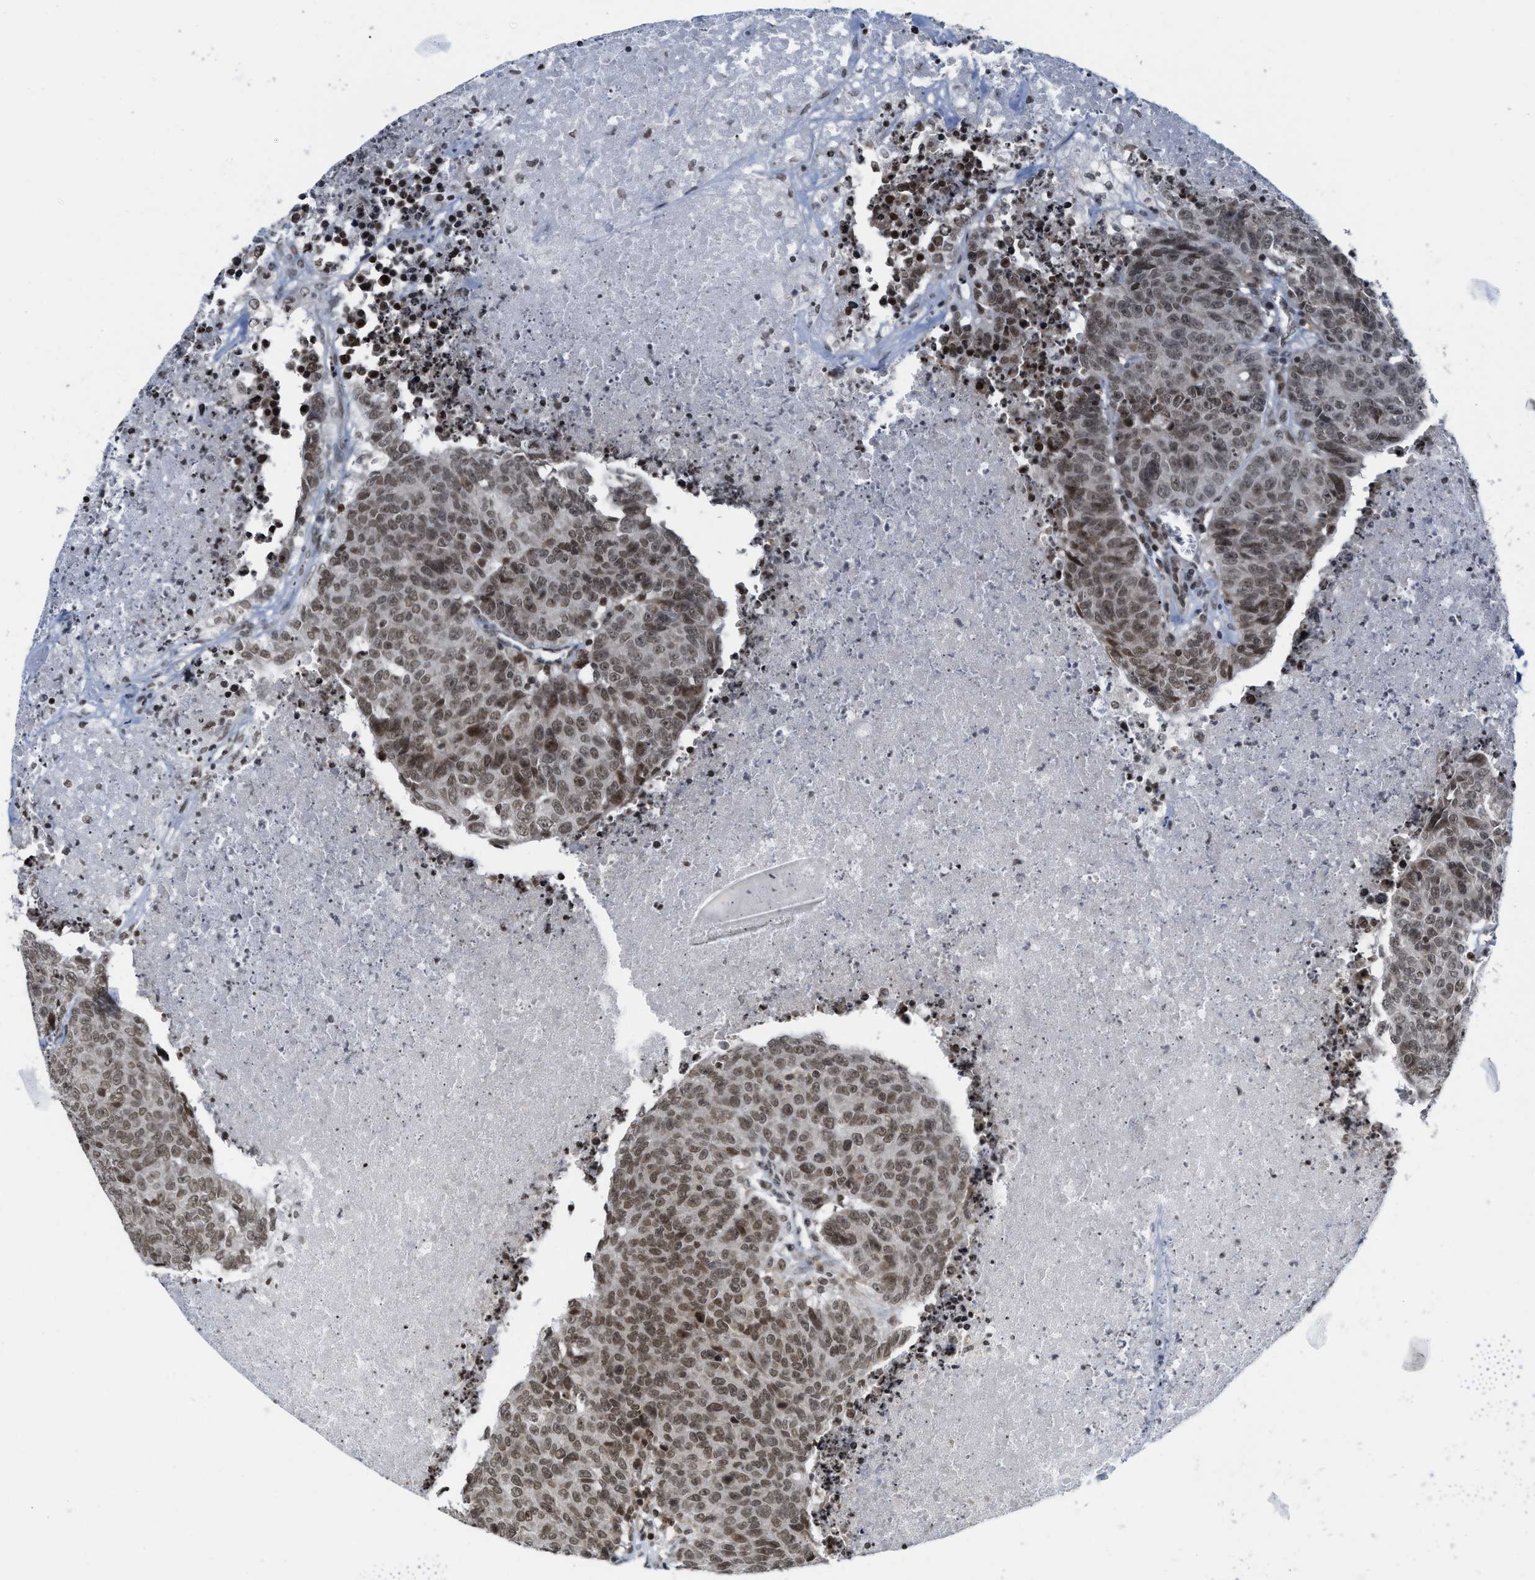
{"staining": {"intensity": "moderate", "quantity": ">75%", "location": "nuclear"}, "tissue": "colorectal cancer", "cell_type": "Tumor cells", "image_type": "cancer", "snomed": [{"axis": "morphology", "description": "Adenocarcinoma, NOS"}, {"axis": "topography", "description": "Colon"}], "caption": "Colorectal adenocarcinoma tissue shows moderate nuclear expression in approximately >75% of tumor cells", "gene": "ANKRD6", "patient": {"sex": "female", "age": 53}}